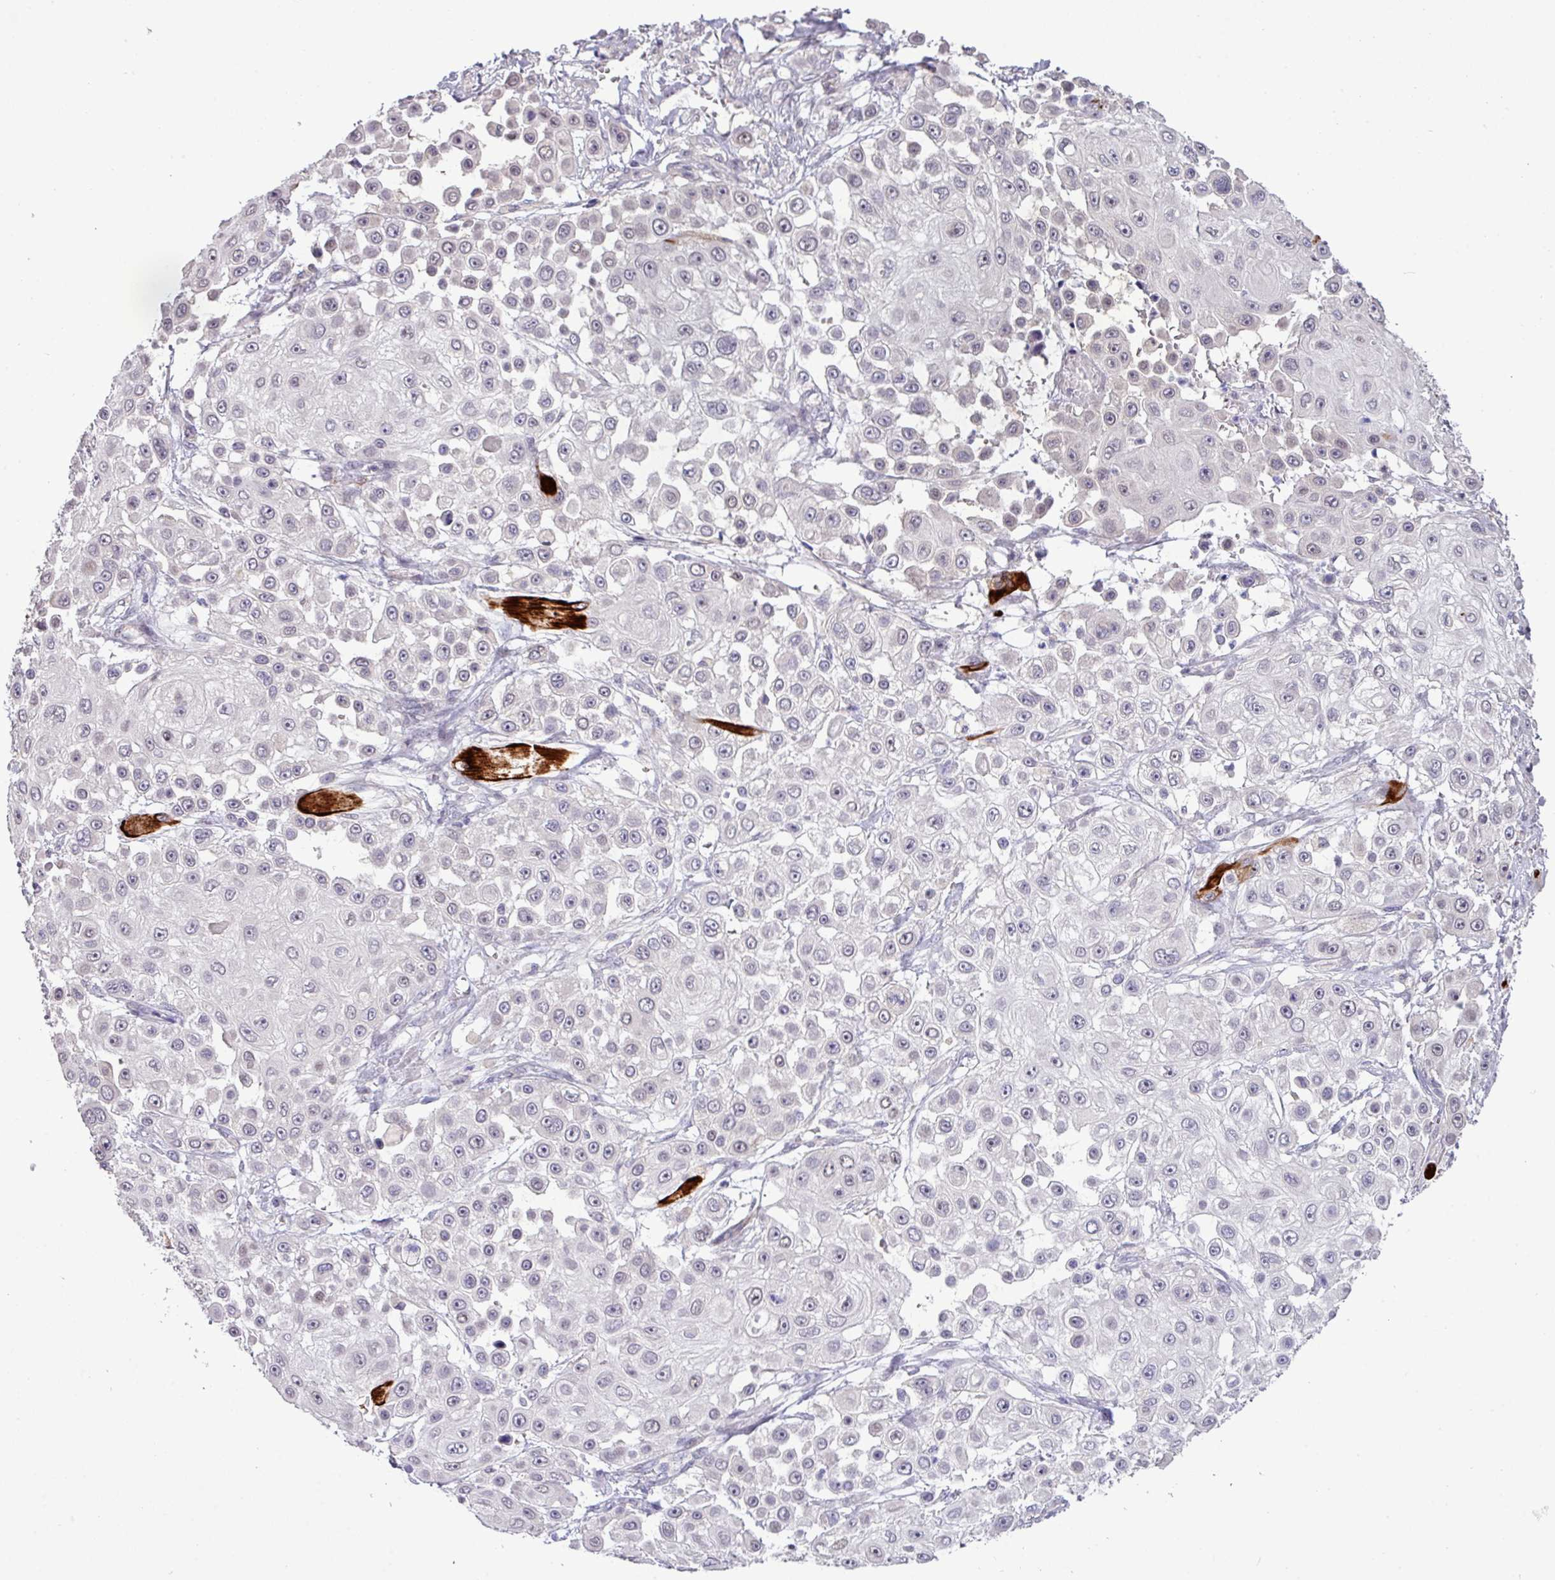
{"staining": {"intensity": "negative", "quantity": "none", "location": "none"}, "tissue": "skin cancer", "cell_type": "Tumor cells", "image_type": "cancer", "snomed": [{"axis": "morphology", "description": "Squamous cell carcinoma, NOS"}, {"axis": "topography", "description": "Skin"}], "caption": "Skin cancer was stained to show a protein in brown. There is no significant positivity in tumor cells. (Immunohistochemistry, brightfield microscopy, high magnification).", "gene": "RIPPLY1", "patient": {"sex": "male", "age": 67}}